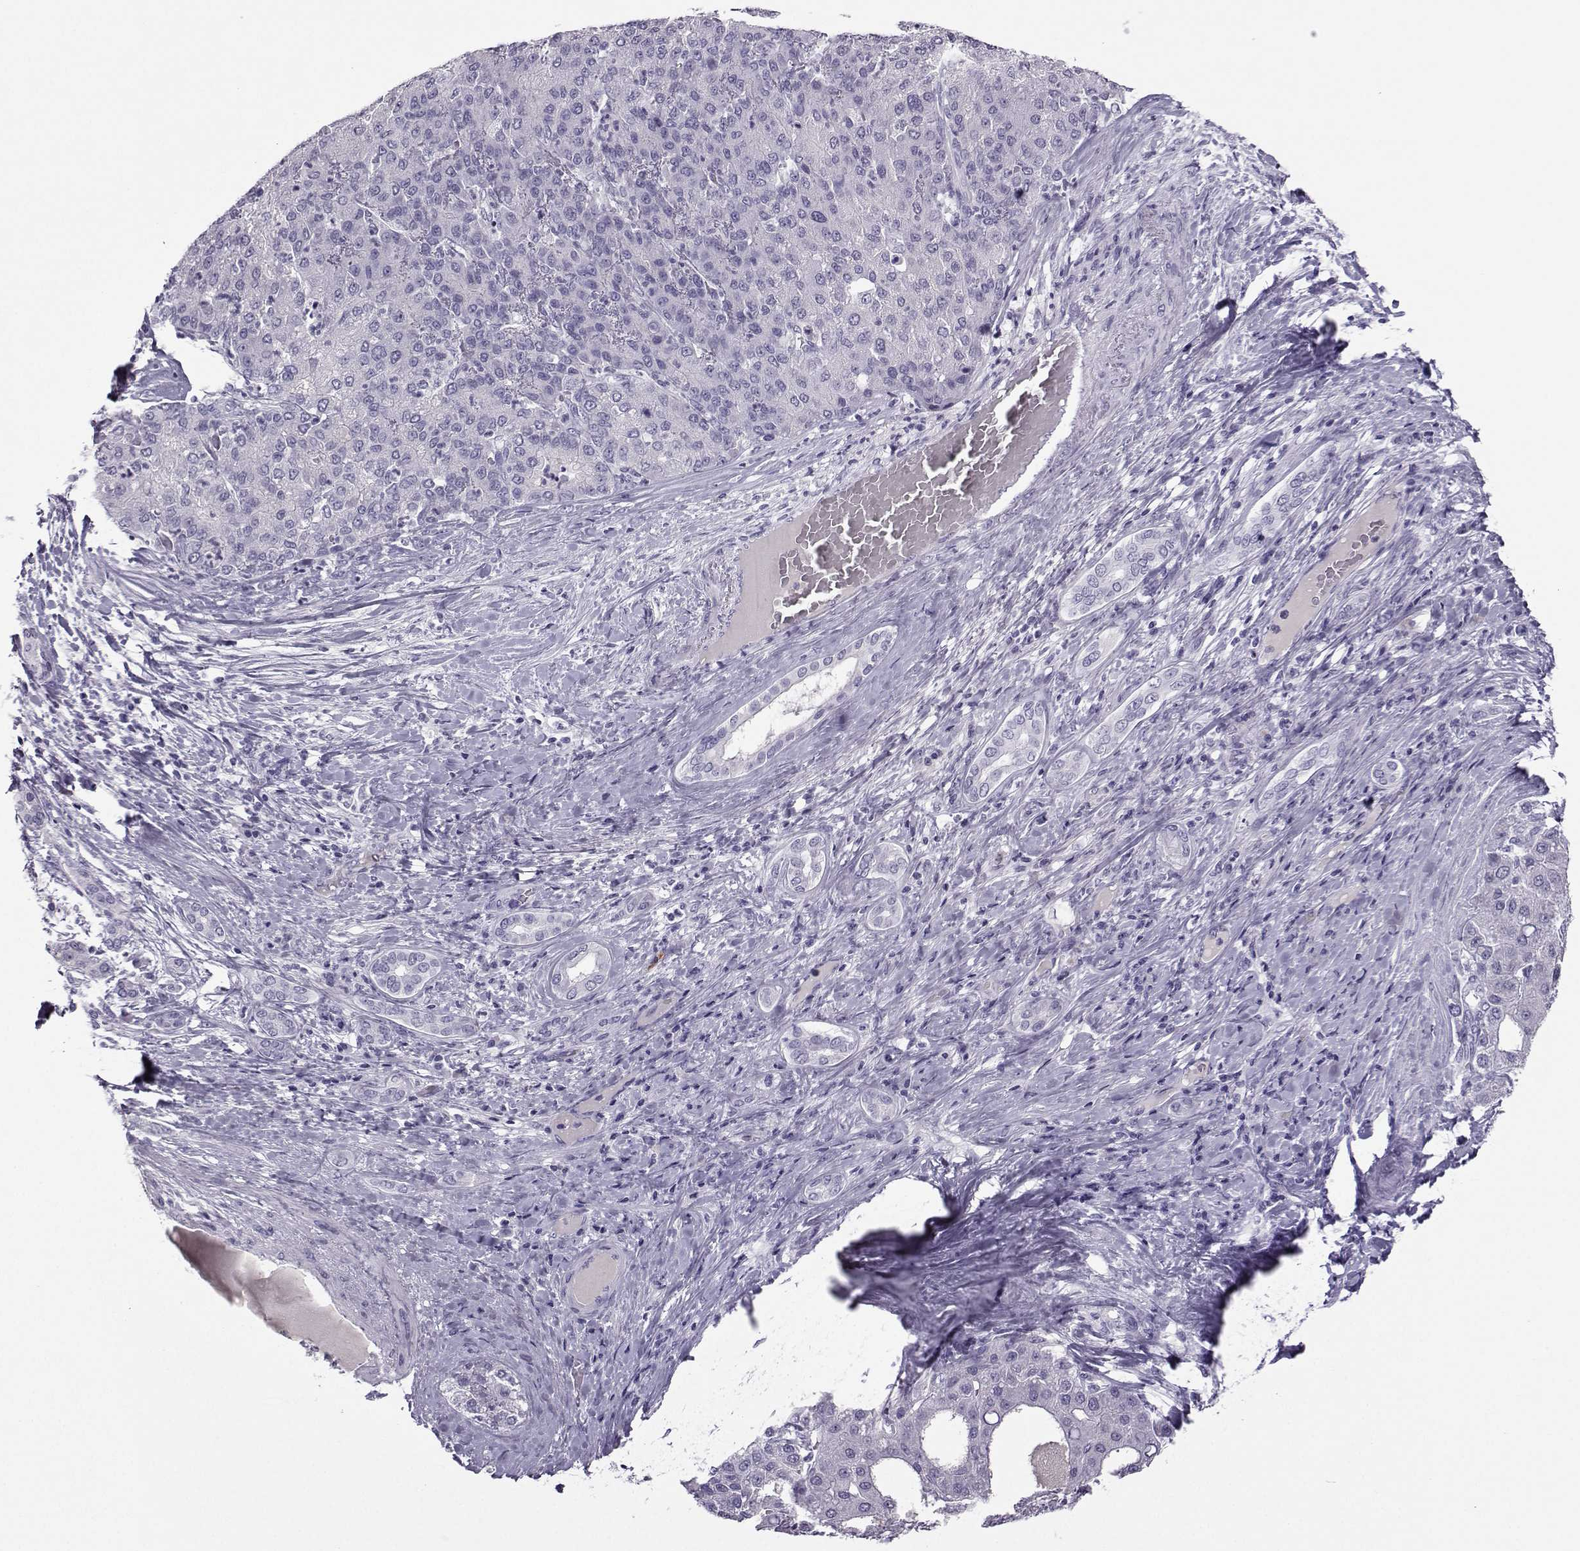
{"staining": {"intensity": "negative", "quantity": "none", "location": "none"}, "tissue": "liver cancer", "cell_type": "Tumor cells", "image_type": "cancer", "snomed": [{"axis": "morphology", "description": "Carcinoma, Hepatocellular, NOS"}, {"axis": "topography", "description": "Liver"}], "caption": "The micrograph displays no significant staining in tumor cells of liver cancer.", "gene": "ARMC2", "patient": {"sex": "male", "age": 65}}